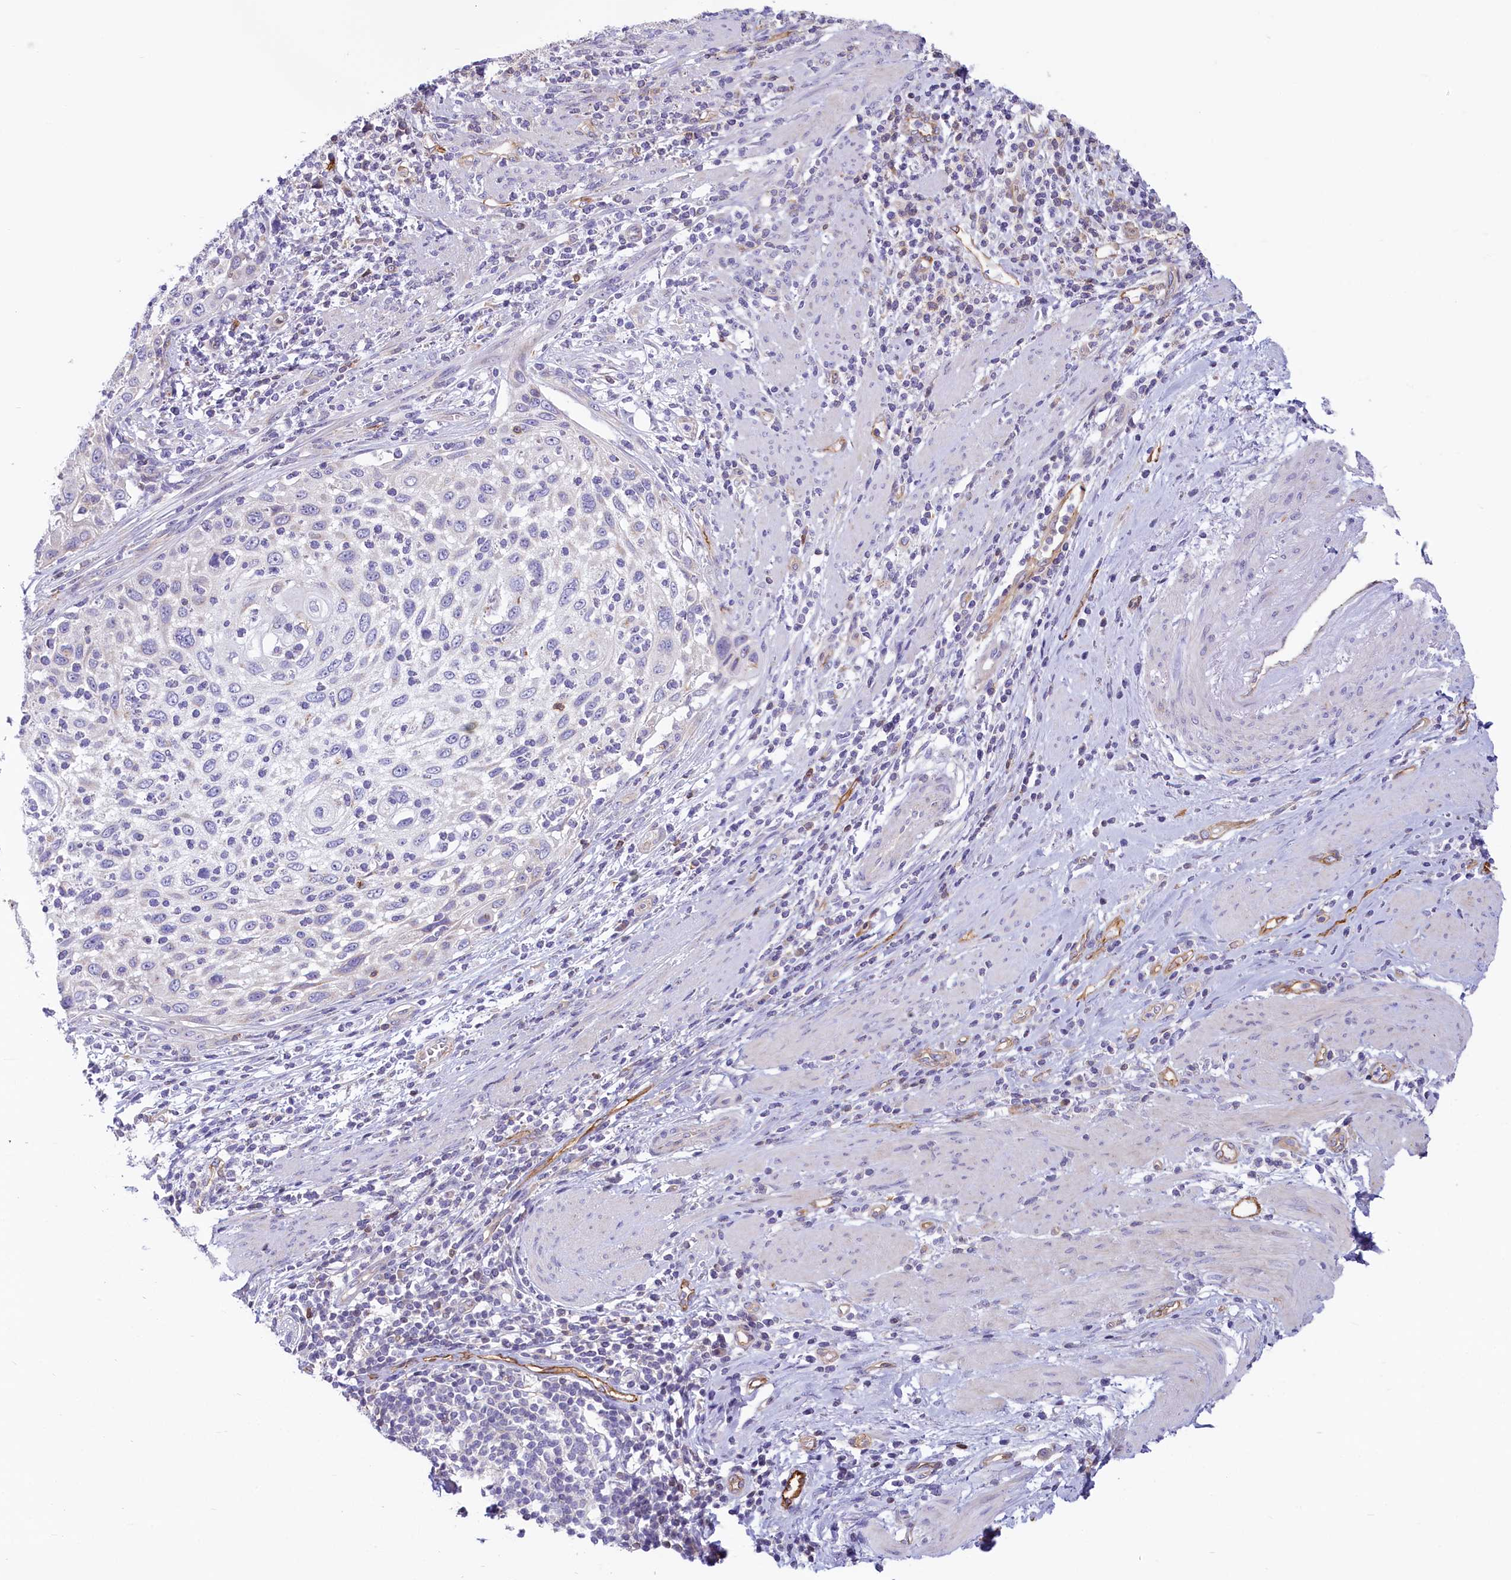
{"staining": {"intensity": "negative", "quantity": "none", "location": "none"}, "tissue": "cervical cancer", "cell_type": "Tumor cells", "image_type": "cancer", "snomed": [{"axis": "morphology", "description": "Squamous cell carcinoma, NOS"}, {"axis": "topography", "description": "Cervix"}], "caption": "An IHC histopathology image of cervical squamous cell carcinoma is shown. There is no staining in tumor cells of cervical squamous cell carcinoma. (Immunohistochemistry (ihc), brightfield microscopy, high magnification).", "gene": "LMOD3", "patient": {"sex": "female", "age": 70}}